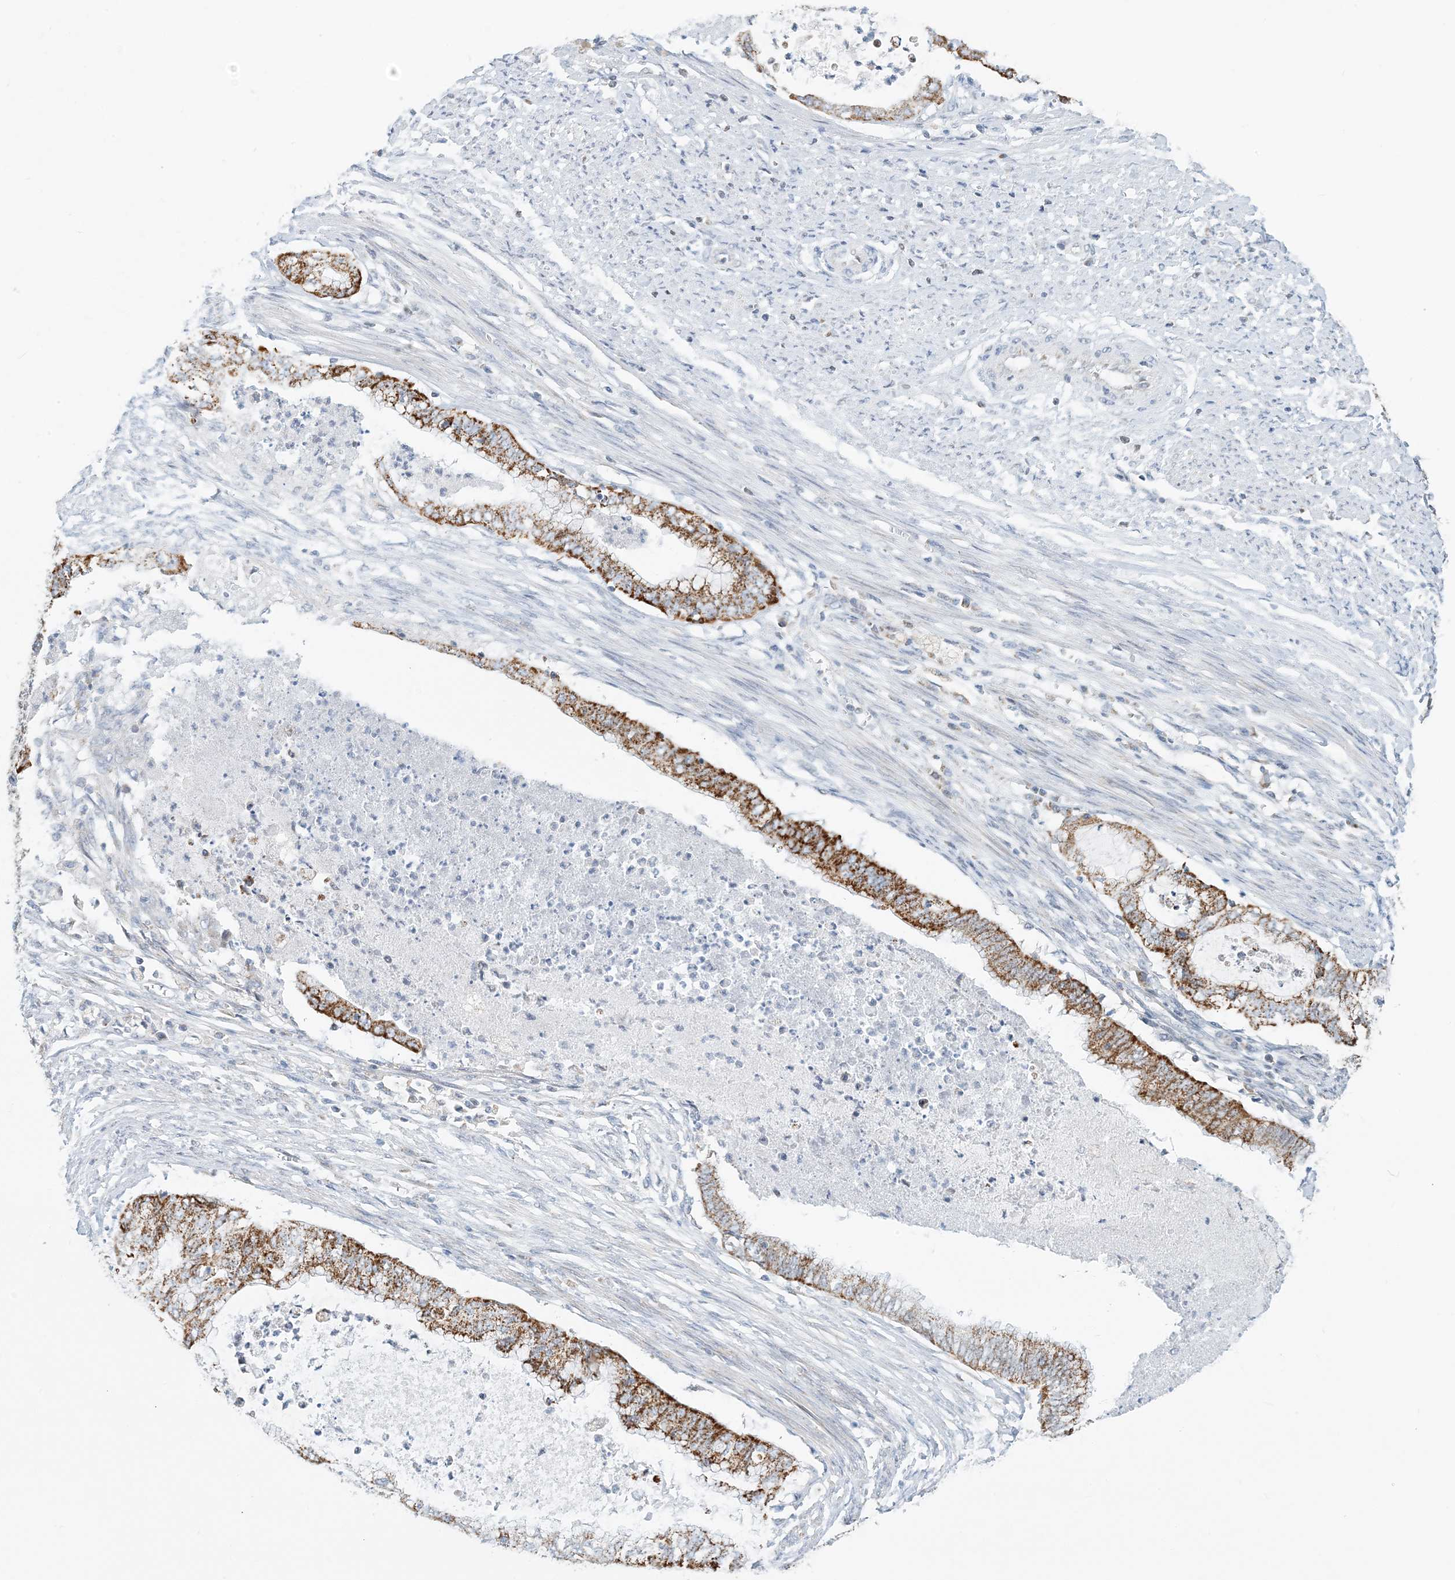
{"staining": {"intensity": "strong", "quantity": ">75%", "location": "cytoplasmic/membranous"}, "tissue": "endometrial cancer", "cell_type": "Tumor cells", "image_type": "cancer", "snomed": [{"axis": "morphology", "description": "Necrosis, NOS"}, {"axis": "morphology", "description": "Adenocarcinoma, NOS"}, {"axis": "topography", "description": "Endometrium"}], "caption": "Immunohistochemical staining of human adenocarcinoma (endometrial) exhibits strong cytoplasmic/membranous protein positivity in approximately >75% of tumor cells.", "gene": "BDH1", "patient": {"sex": "female", "age": 79}}